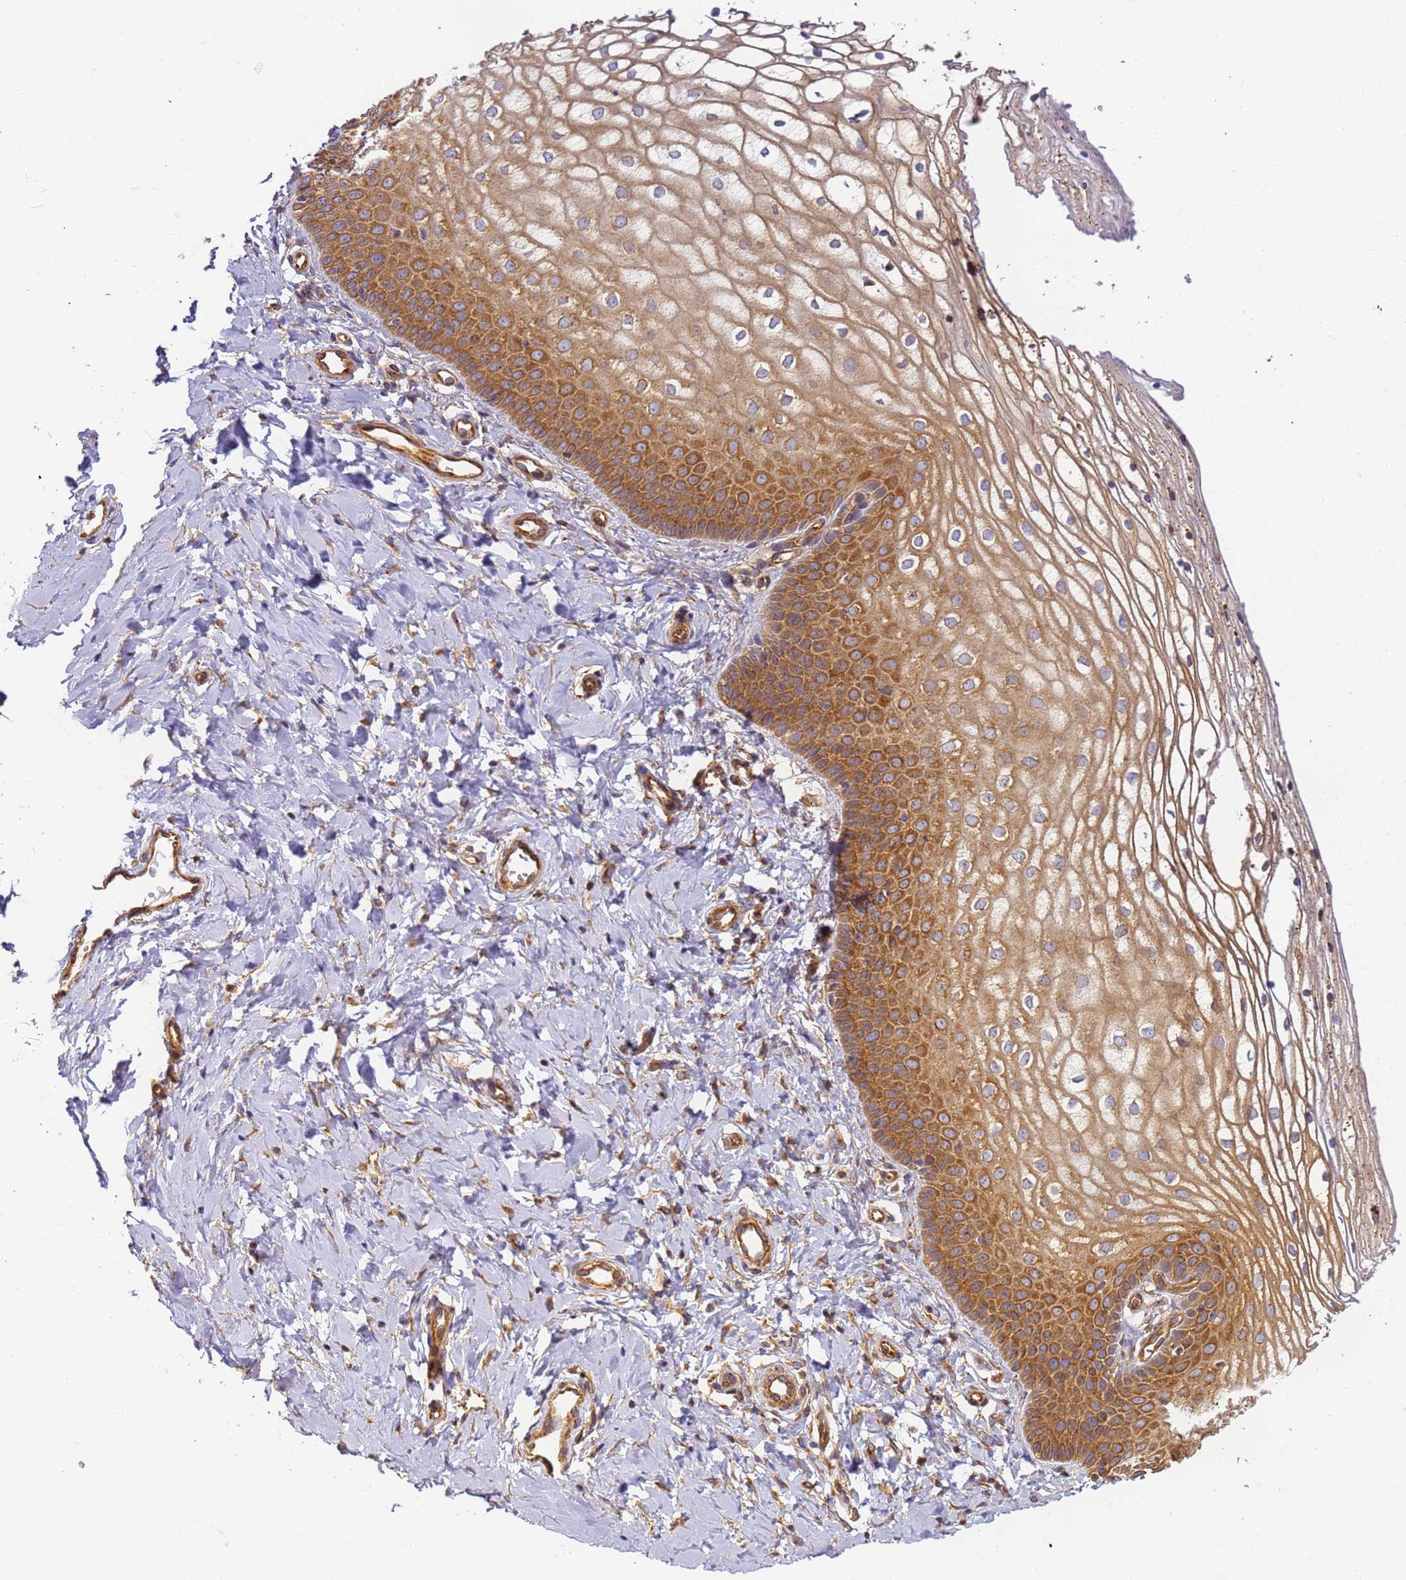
{"staining": {"intensity": "strong", "quantity": ">75%", "location": "cytoplasmic/membranous"}, "tissue": "vagina", "cell_type": "Squamous epithelial cells", "image_type": "normal", "snomed": [{"axis": "morphology", "description": "Normal tissue, NOS"}, {"axis": "topography", "description": "Vagina"}], "caption": "Immunohistochemistry image of normal vagina: vagina stained using immunohistochemistry (IHC) shows high levels of strong protein expression localized specifically in the cytoplasmic/membranous of squamous epithelial cells, appearing as a cytoplasmic/membranous brown color.", "gene": "DYNC1I2", "patient": {"sex": "female", "age": 68}}